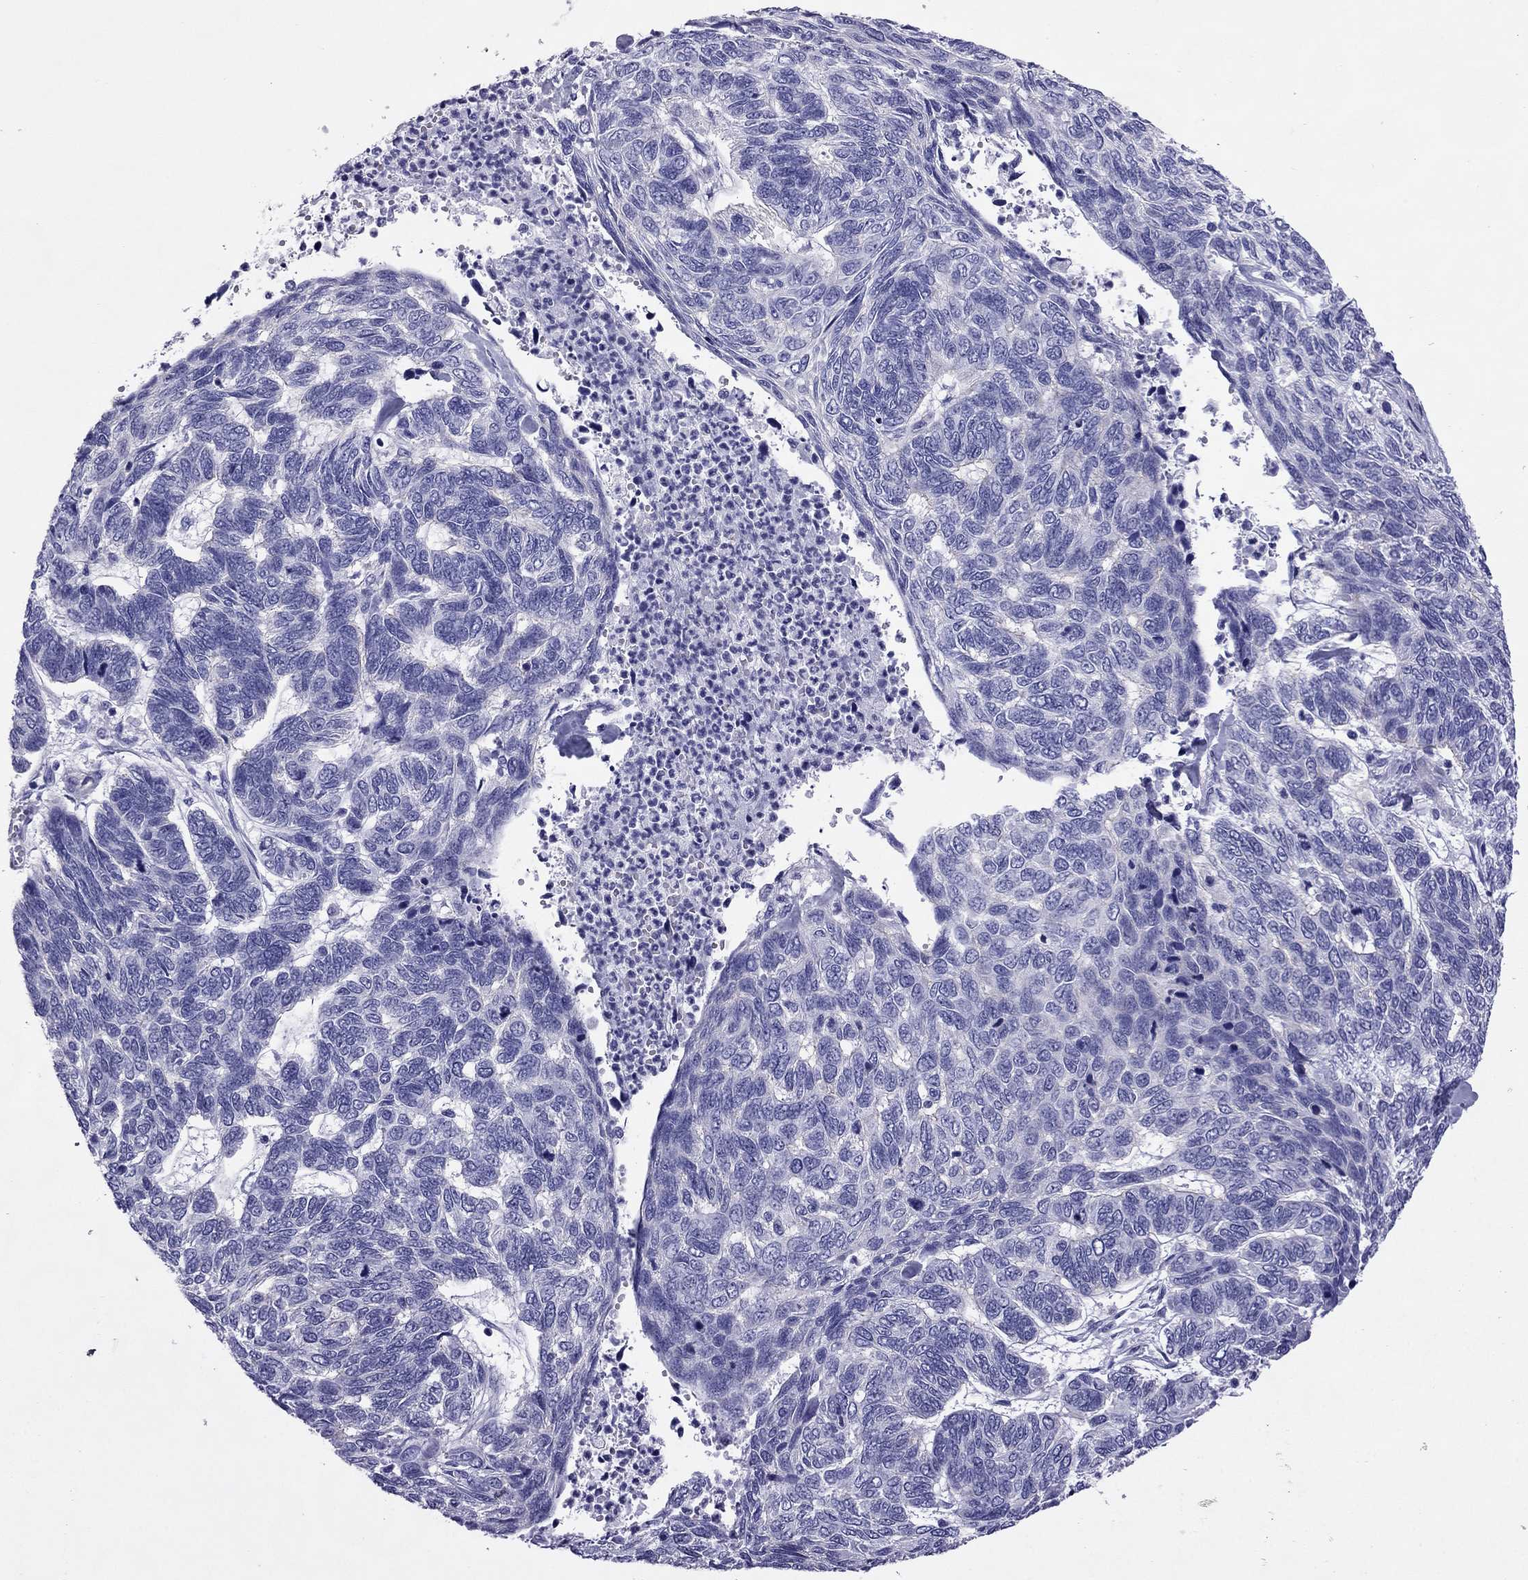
{"staining": {"intensity": "negative", "quantity": "none", "location": "none"}, "tissue": "skin cancer", "cell_type": "Tumor cells", "image_type": "cancer", "snomed": [{"axis": "morphology", "description": "Basal cell carcinoma"}, {"axis": "topography", "description": "Skin"}], "caption": "Human skin basal cell carcinoma stained for a protein using IHC reveals no positivity in tumor cells.", "gene": "MYL11", "patient": {"sex": "female", "age": 65}}